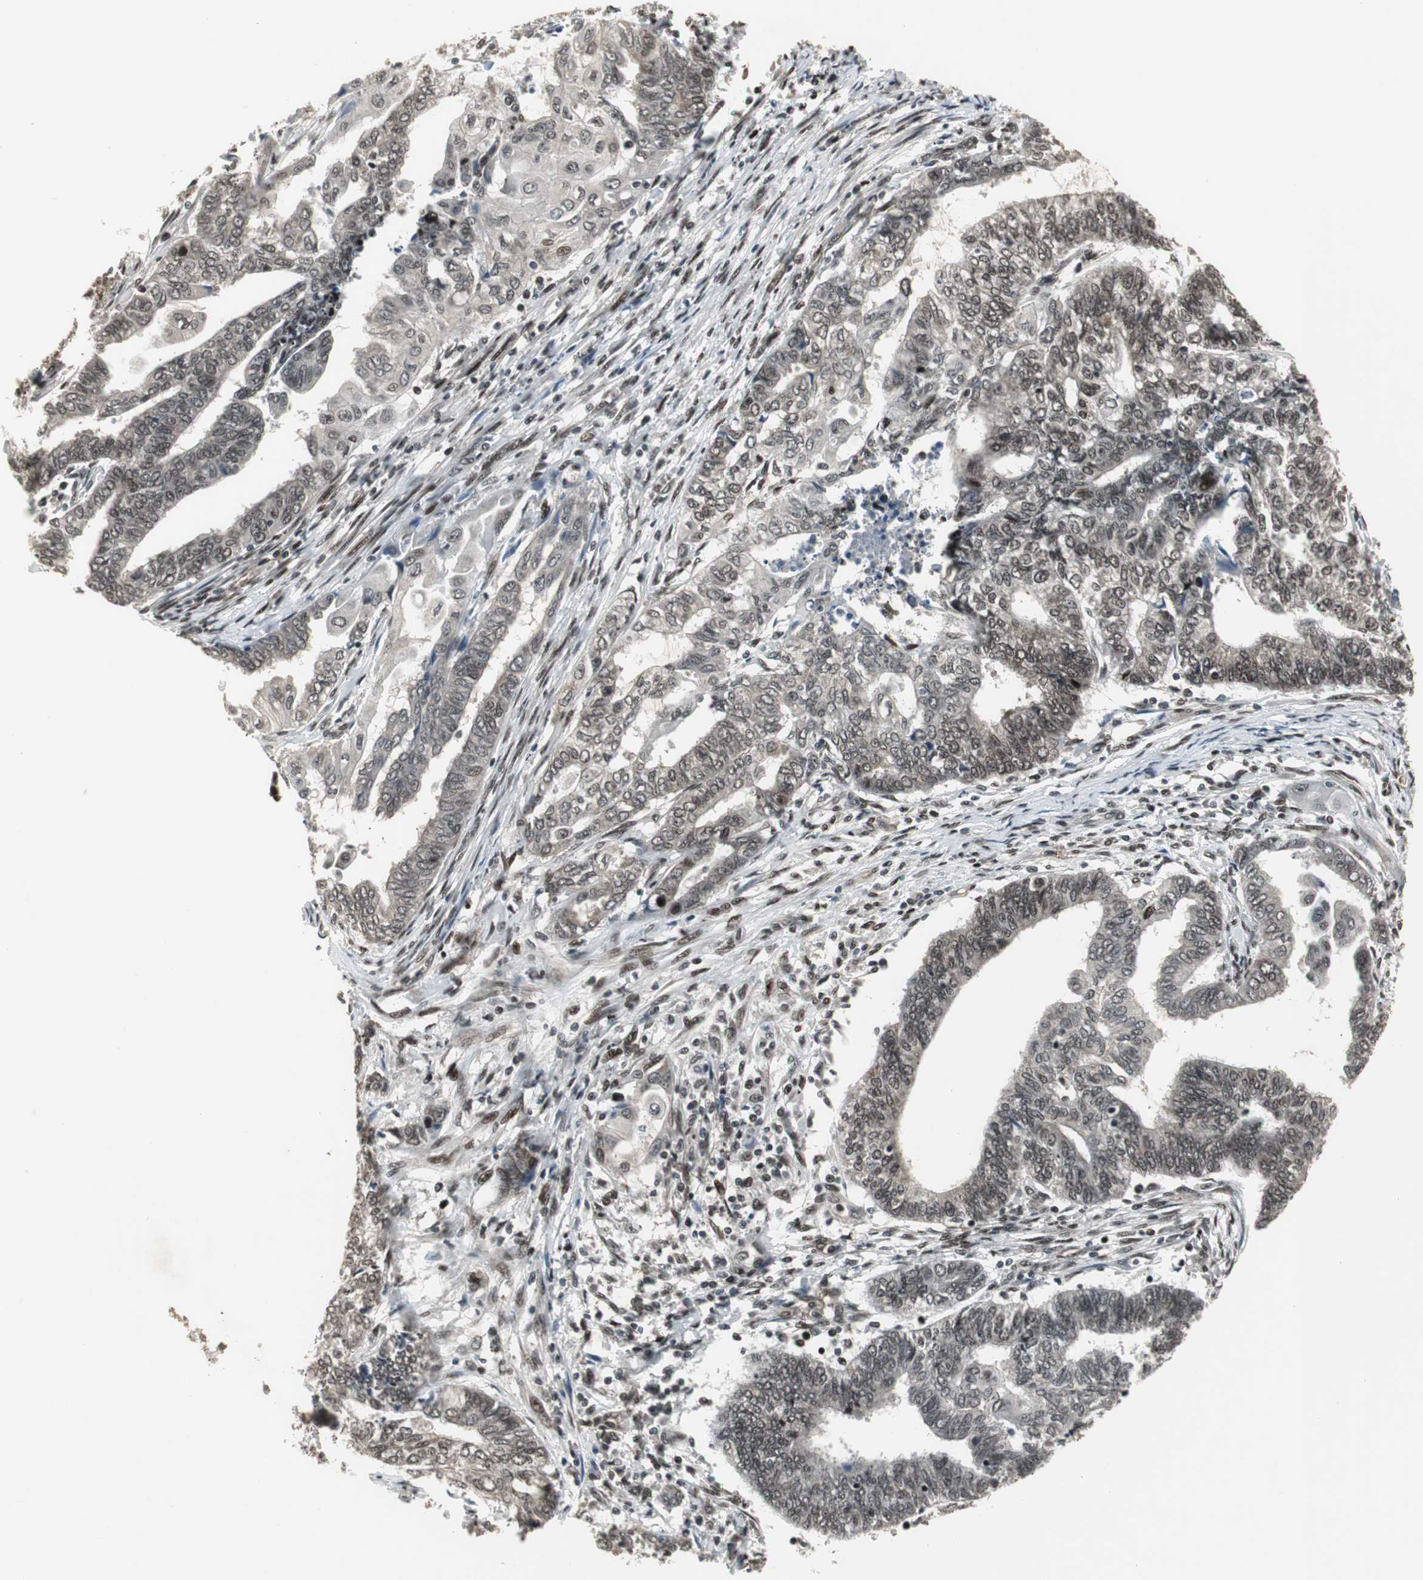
{"staining": {"intensity": "moderate", "quantity": ">75%", "location": "cytoplasmic/membranous,nuclear"}, "tissue": "endometrial cancer", "cell_type": "Tumor cells", "image_type": "cancer", "snomed": [{"axis": "morphology", "description": "Adenocarcinoma, NOS"}, {"axis": "topography", "description": "Uterus"}, {"axis": "topography", "description": "Endometrium"}], "caption": "The immunohistochemical stain labels moderate cytoplasmic/membranous and nuclear positivity in tumor cells of endometrial cancer tissue.", "gene": "TAF5", "patient": {"sex": "female", "age": 70}}